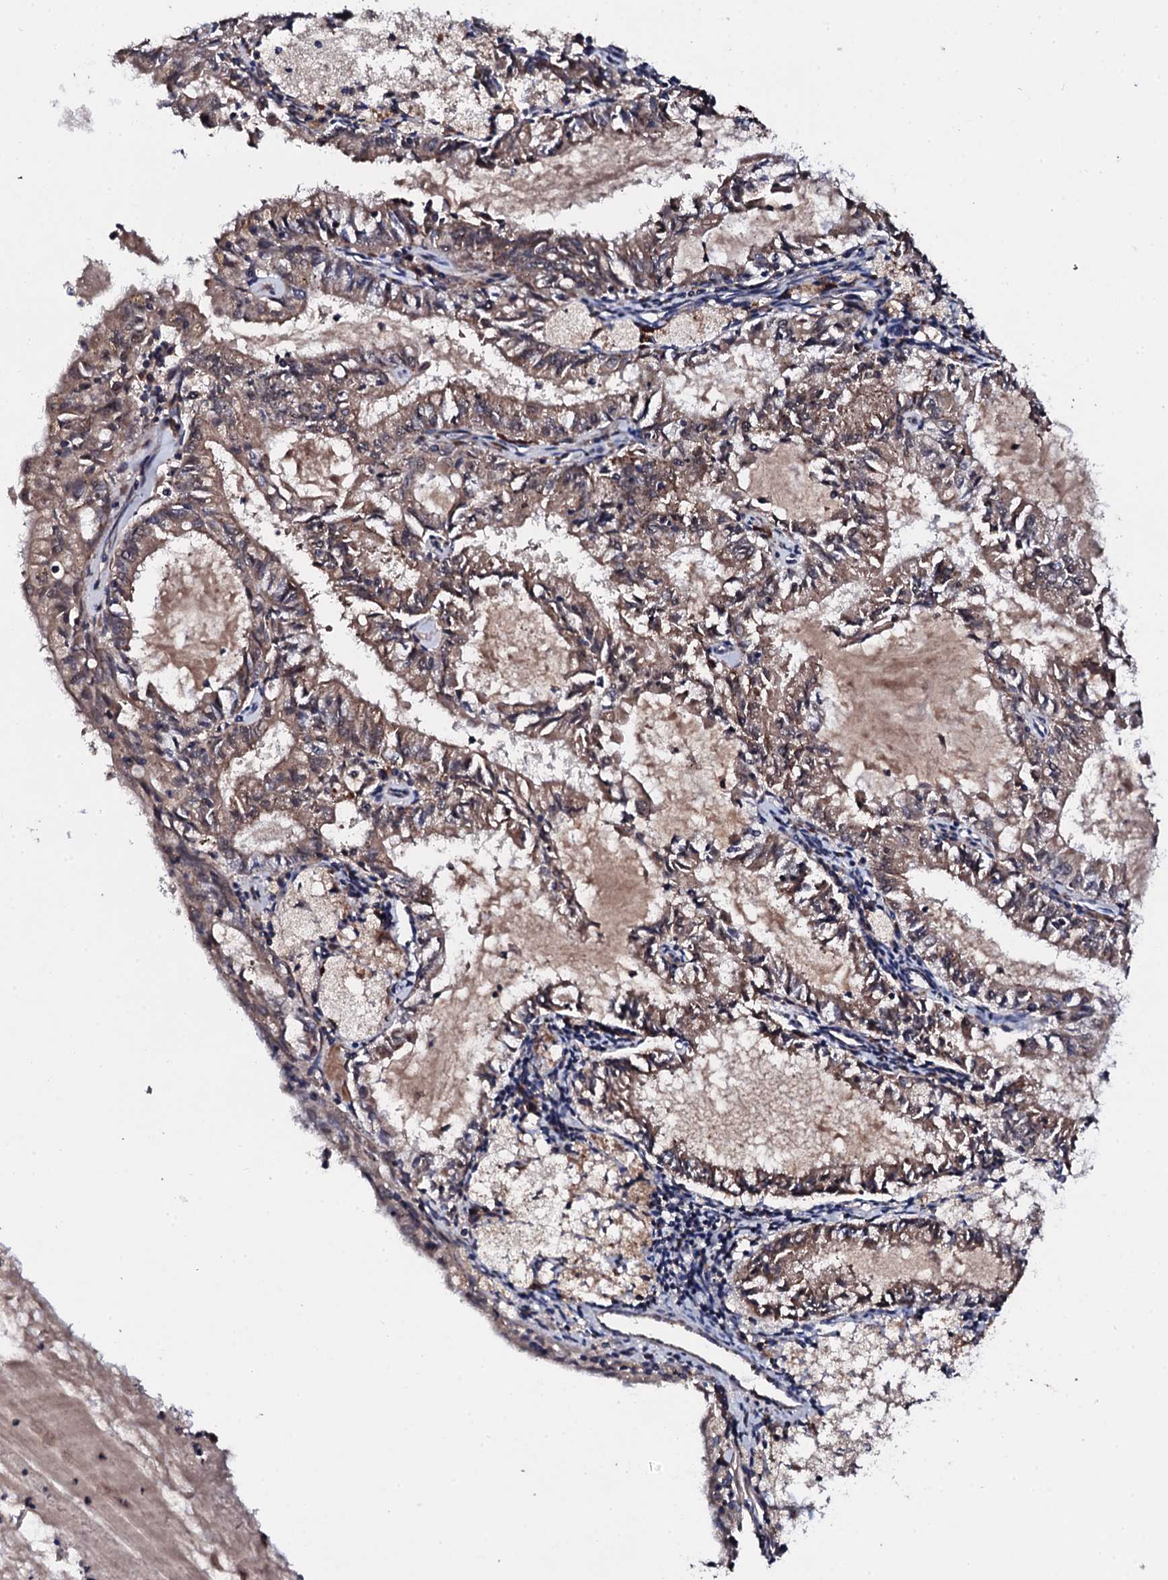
{"staining": {"intensity": "moderate", "quantity": ">75%", "location": "cytoplasmic/membranous"}, "tissue": "endometrial cancer", "cell_type": "Tumor cells", "image_type": "cancer", "snomed": [{"axis": "morphology", "description": "Adenocarcinoma, NOS"}, {"axis": "topography", "description": "Endometrium"}], "caption": "Immunohistochemistry (DAB) staining of endometrial cancer (adenocarcinoma) demonstrates moderate cytoplasmic/membranous protein staining in about >75% of tumor cells.", "gene": "IP6K1", "patient": {"sex": "female", "age": 57}}